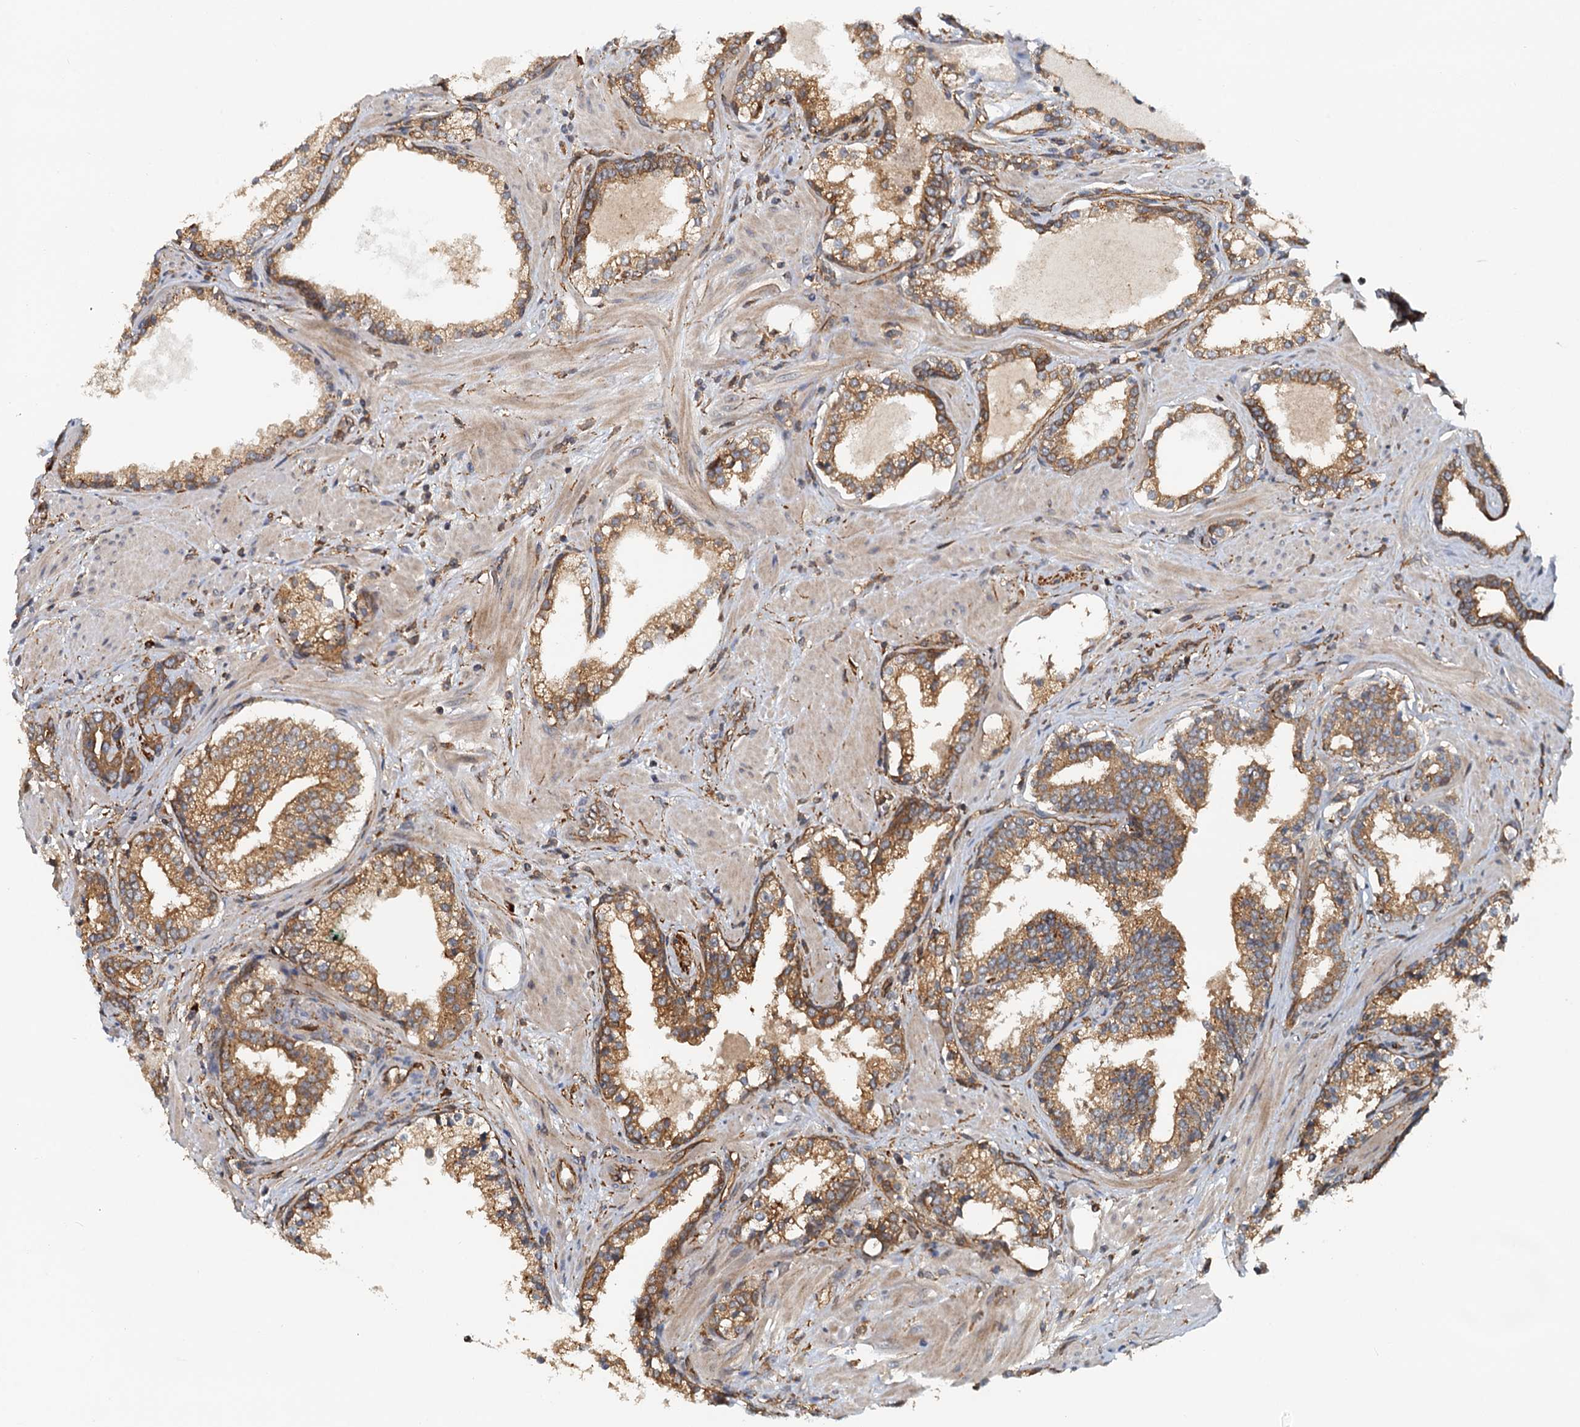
{"staining": {"intensity": "moderate", "quantity": ">75%", "location": "cytoplasmic/membranous"}, "tissue": "prostate cancer", "cell_type": "Tumor cells", "image_type": "cancer", "snomed": [{"axis": "morphology", "description": "Adenocarcinoma, High grade"}, {"axis": "topography", "description": "Prostate"}], "caption": "A micrograph showing moderate cytoplasmic/membranous expression in approximately >75% of tumor cells in prostate high-grade adenocarcinoma, as visualized by brown immunohistochemical staining.", "gene": "NIPAL3", "patient": {"sex": "male", "age": 58}}